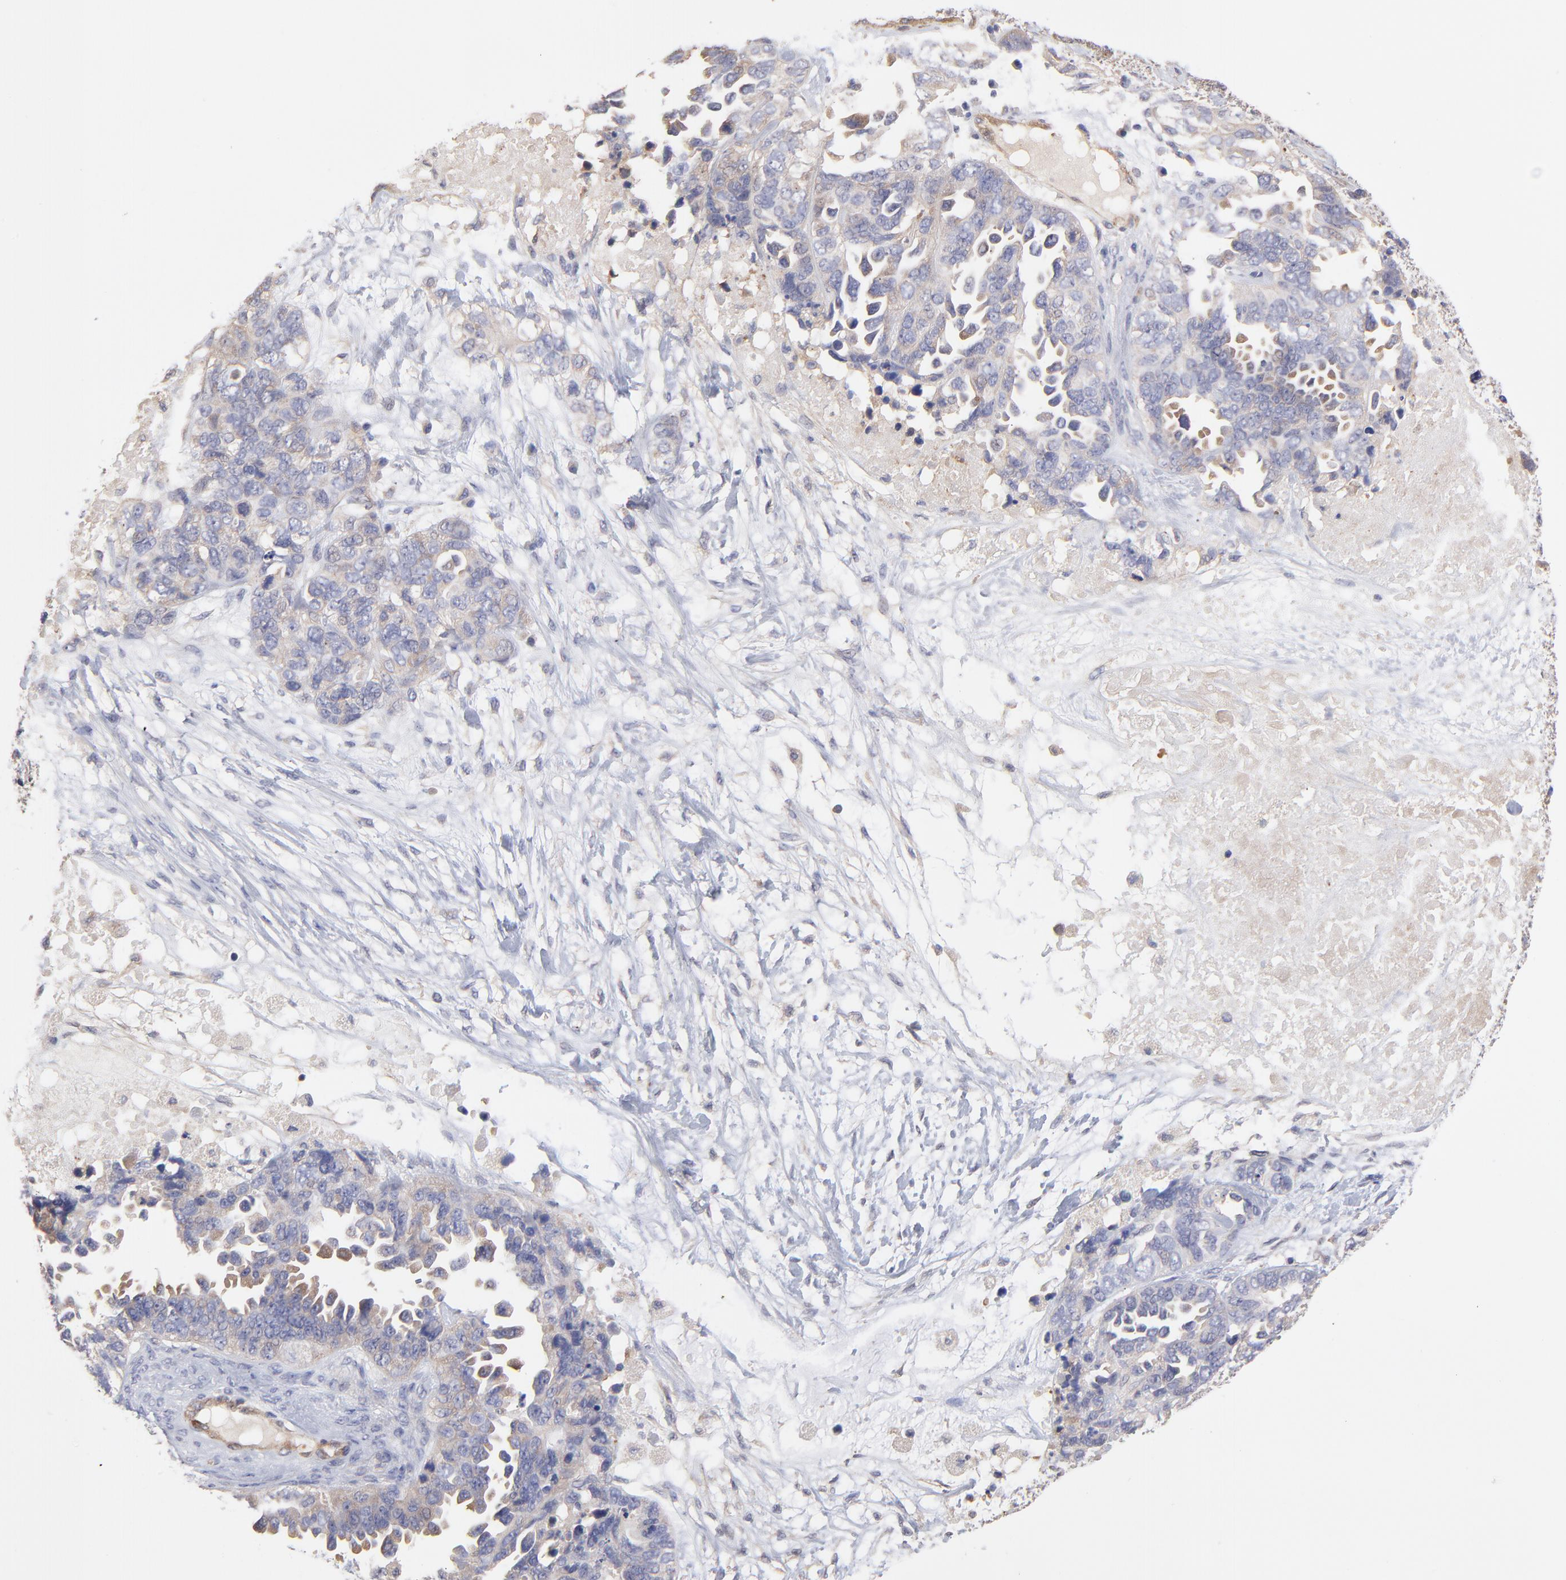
{"staining": {"intensity": "weak", "quantity": "25%-75%", "location": "cytoplasmic/membranous"}, "tissue": "ovarian cancer", "cell_type": "Tumor cells", "image_type": "cancer", "snomed": [{"axis": "morphology", "description": "Cystadenocarcinoma, serous, NOS"}, {"axis": "topography", "description": "Ovary"}], "caption": "Immunohistochemistry (IHC) micrograph of human ovarian cancer stained for a protein (brown), which shows low levels of weak cytoplasmic/membranous expression in approximately 25%-75% of tumor cells.", "gene": "ASB7", "patient": {"sex": "female", "age": 82}}